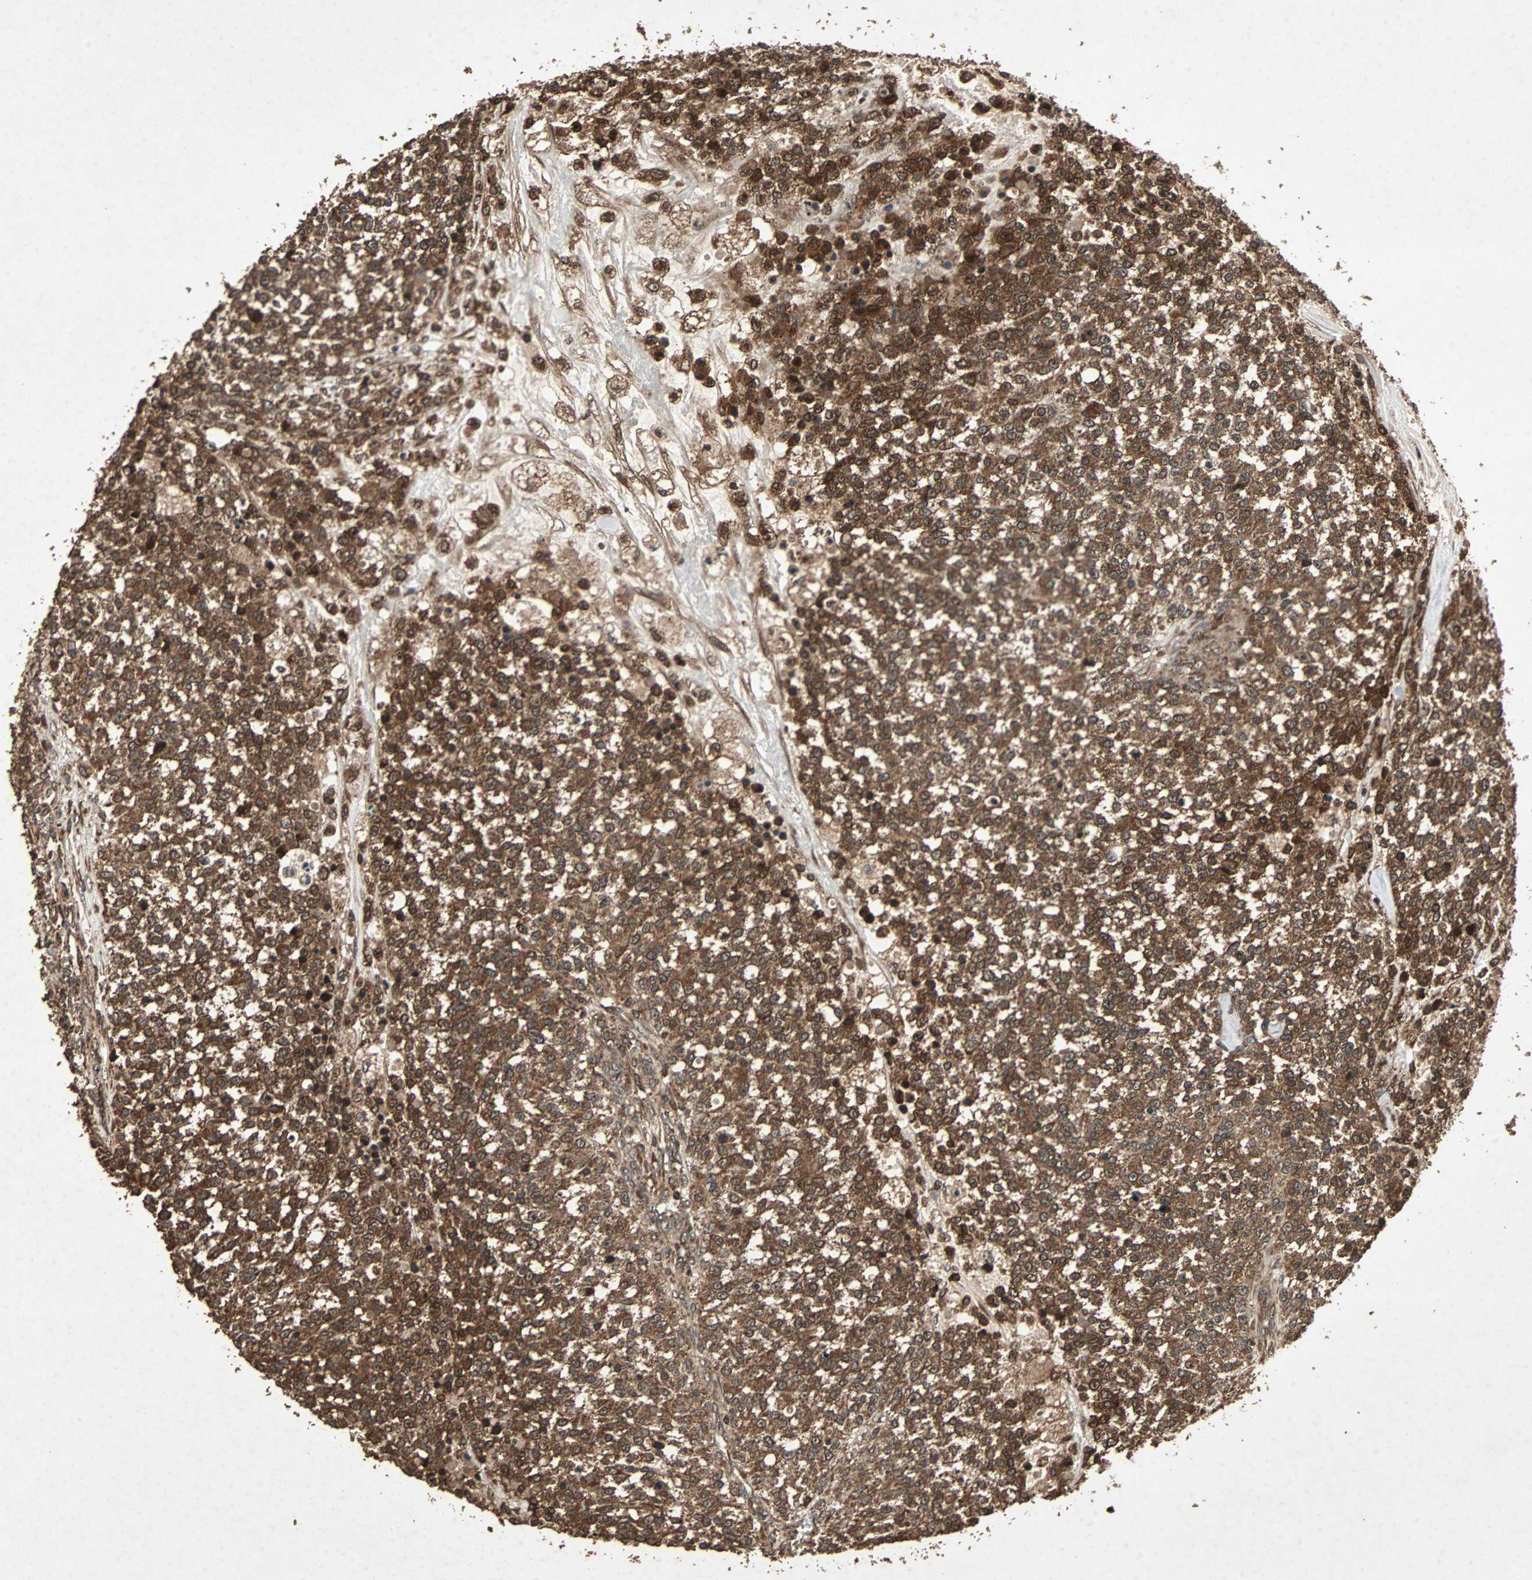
{"staining": {"intensity": "strong", "quantity": ">75%", "location": "cytoplasmic/membranous"}, "tissue": "testis cancer", "cell_type": "Tumor cells", "image_type": "cancer", "snomed": [{"axis": "morphology", "description": "Seminoma, NOS"}, {"axis": "topography", "description": "Testis"}], "caption": "This is an image of immunohistochemistry staining of testis cancer (seminoma), which shows strong expression in the cytoplasmic/membranous of tumor cells.", "gene": "LAMTOR5", "patient": {"sex": "male", "age": 59}}